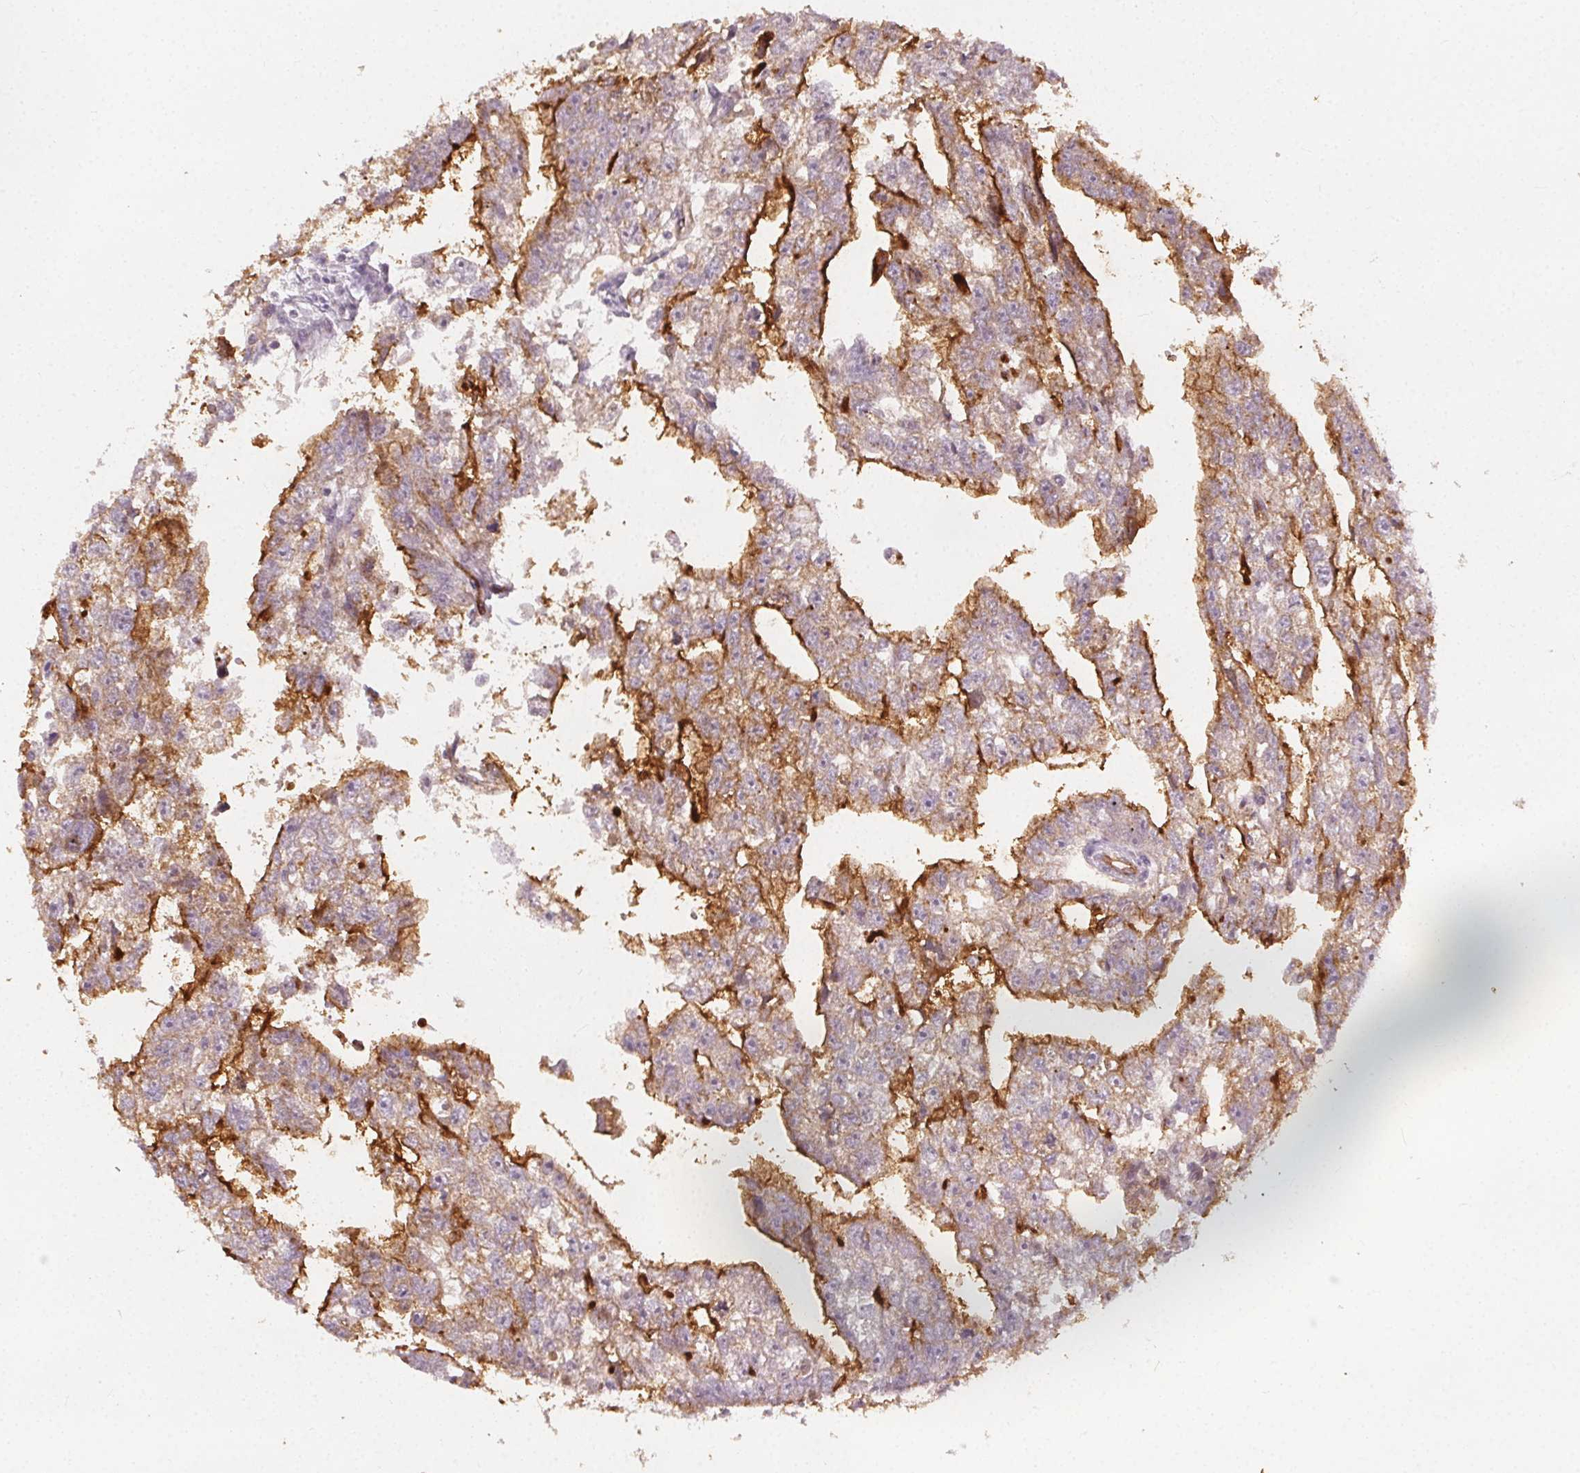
{"staining": {"intensity": "strong", "quantity": "<25%", "location": "cytoplasmic/membranous"}, "tissue": "testis cancer", "cell_type": "Tumor cells", "image_type": "cancer", "snomed": [{"axis": "morphology", "description": "Carcinoma, Embryonal, NOS"}, {"axis": "morphology", "description": "Teratoma, malignant, NOS"}, {"axis": "topography", "description": "Testis"}], "caption": "Protein expression analysis of human testis embryonal carcinoma reveals strong cytoplasmic/membranous expression in about <25% of tumor cells. The staining was performed using DAB, with brown indicating positive protein expression. Nuclei are stained blue with hematoxylin.", "gene": "PODXL", "patient": {"sex": "male", "age": 44}}